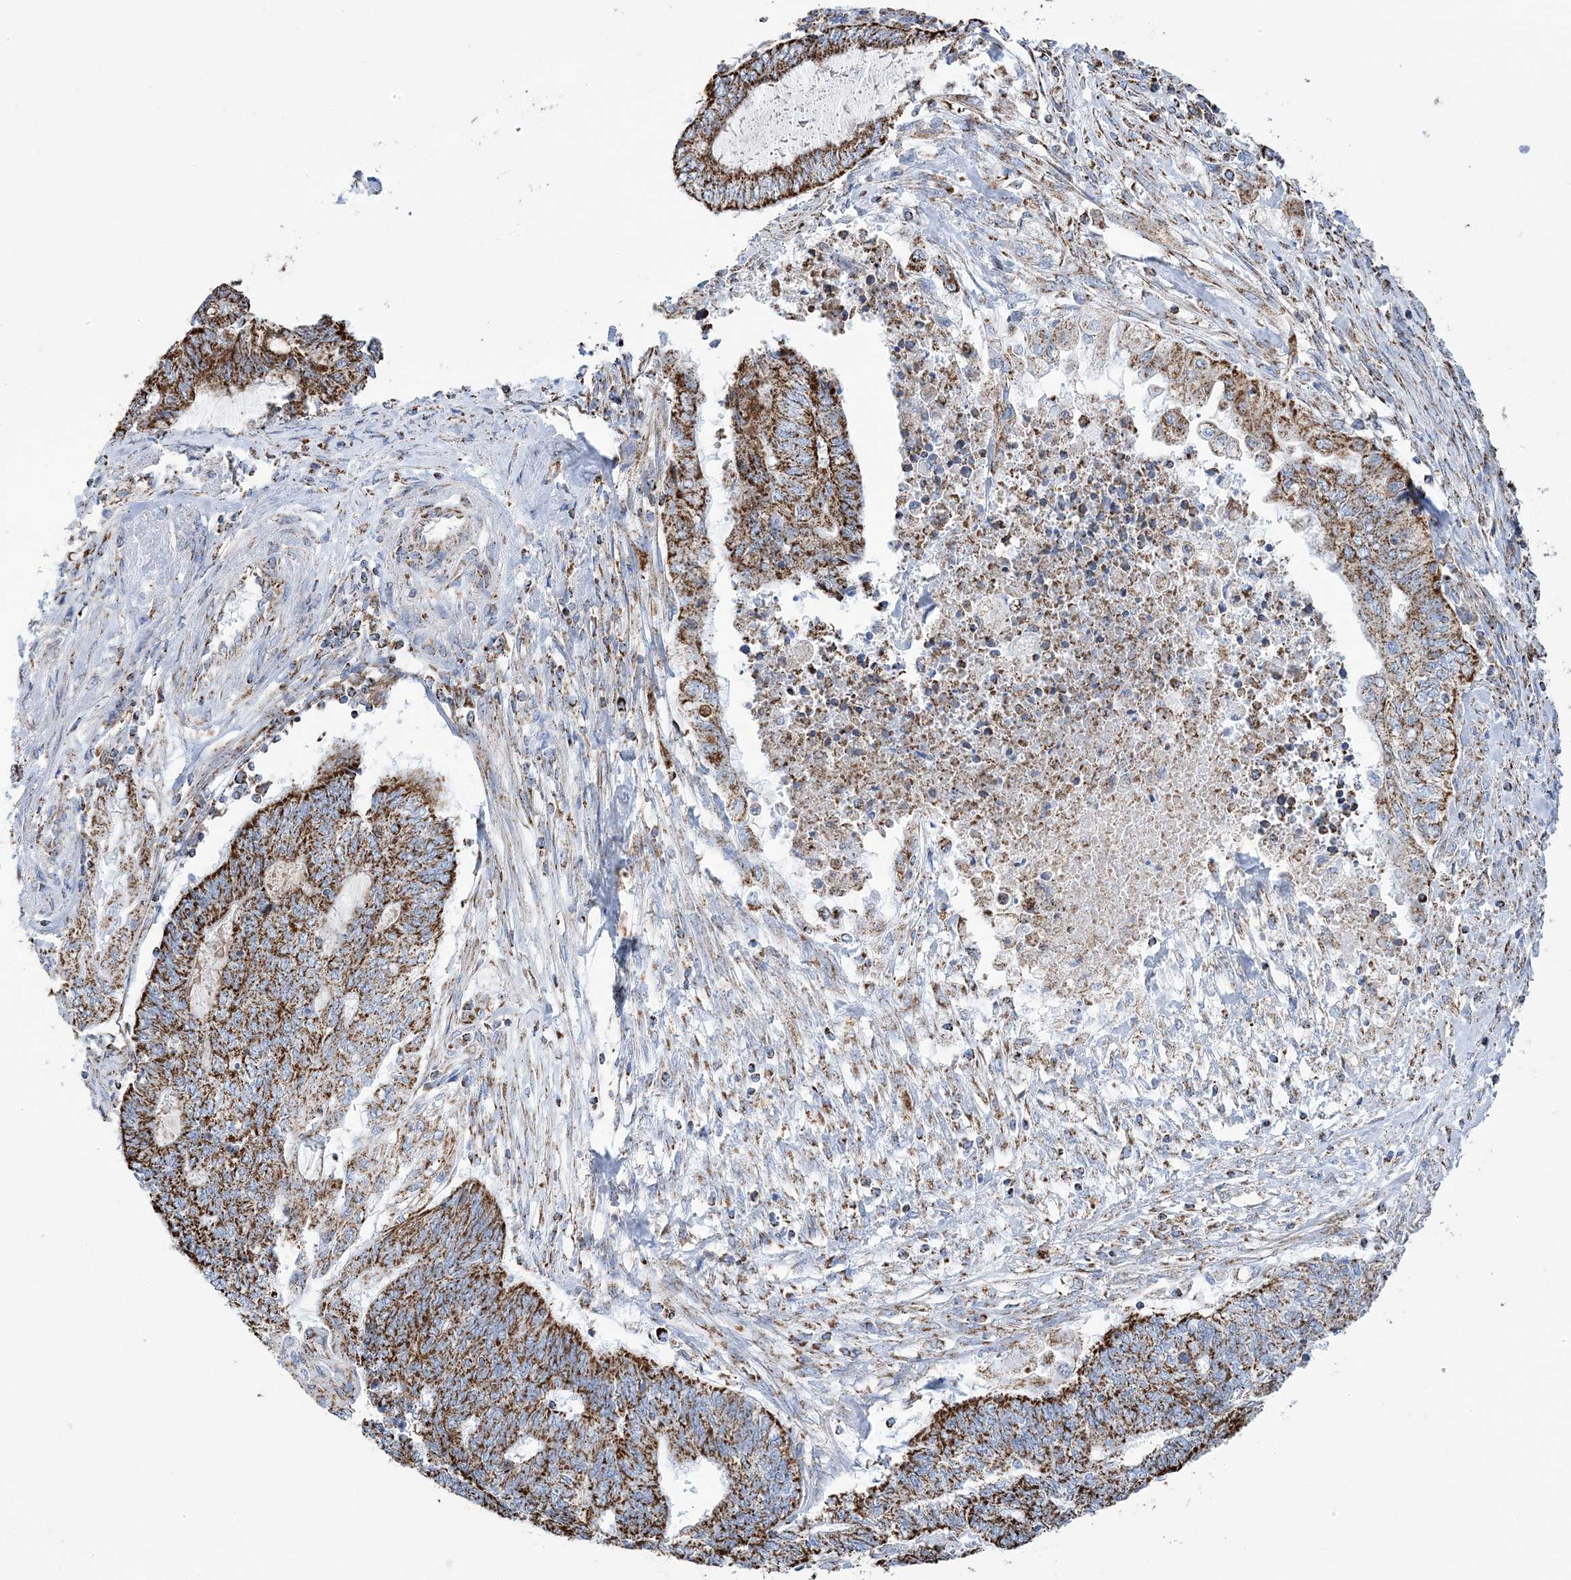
{"staining": {"intensity": "moderate", "quantity": ">75%", "location": "cytoplasmic/membranous"}, "tissue": "endometrial cancer", "cell_type": "Tumor cells", "image_type": "cancer", "snomed": [{"axis": "morphology", "description": "Adenocarcinoma, NOS"}, {"axis": "topography", "description": "Uterus"}, {"axis": "topography", "description": "Endometrium"}], "caption": "Immunohistochemistry (DAB (3,3'-diaminobenzidine)) staining of human endometrial cancer exhibits moderate cytoplasmic/membranous protein positivity in about >75% of tumor cells.", "gene": "GTPBP8", "patient": {"sex": "female", "age": 70}}